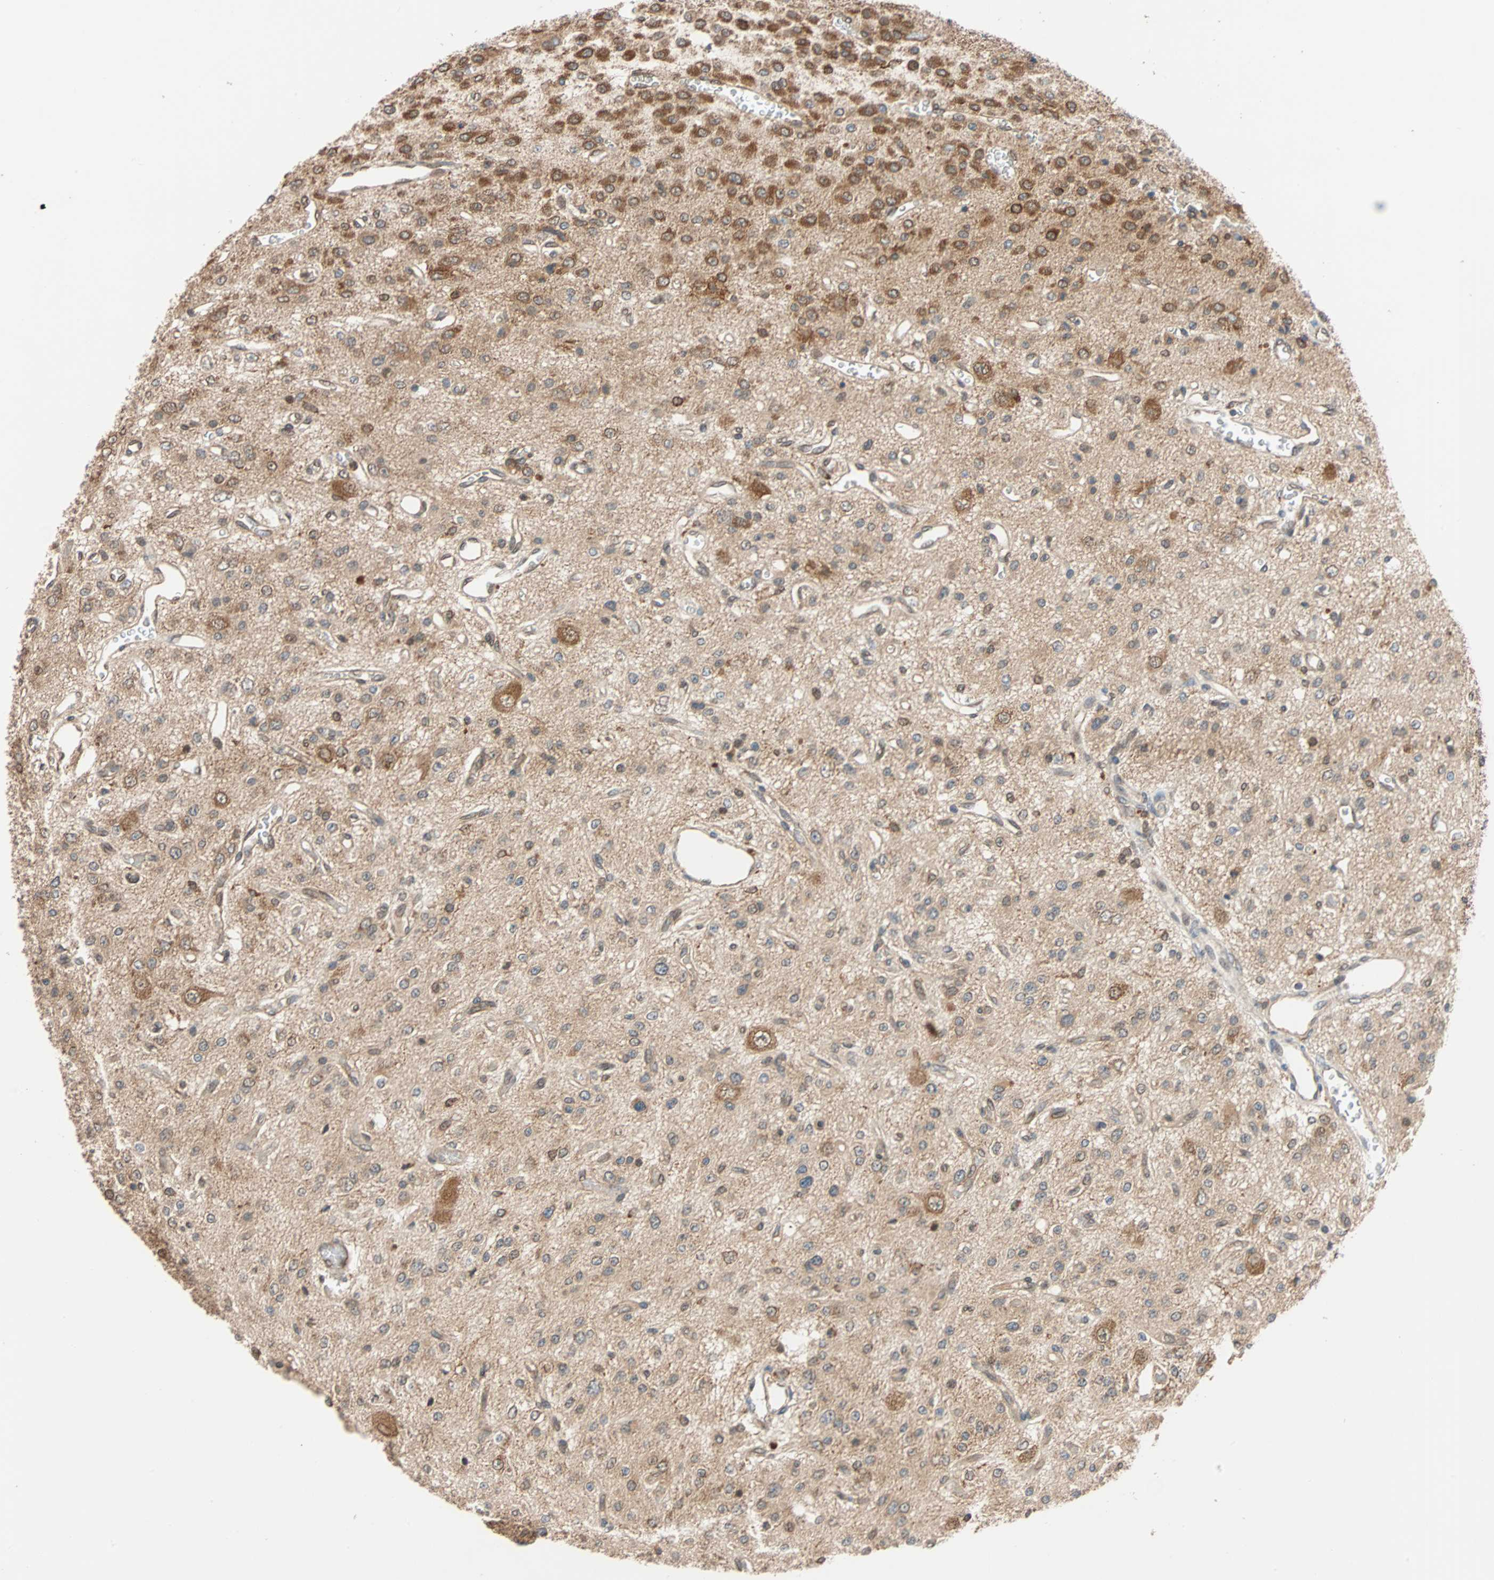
{"staining": {"intensity": "strong", "quantity": "25%-75%", "location": "cytoplasmic/membranous"}, "tissue": "glioma", "cell_type": "Tumor cells", "image_type": "cancer", "snomed": [{"axis": "morphology", "description": "Glioma, malignant, Low grade"}, {"axis": "topography", "description": "Brain"}], "caption": "Malignant glioma (low-grade) tissue exhibits strong cytoplasmic/membranous expression in about 25%-75% of tumor cells, visualized by immunohistochemistry.", "gene": "AUP1", "patient": {"sex": "male", "age": 38}}